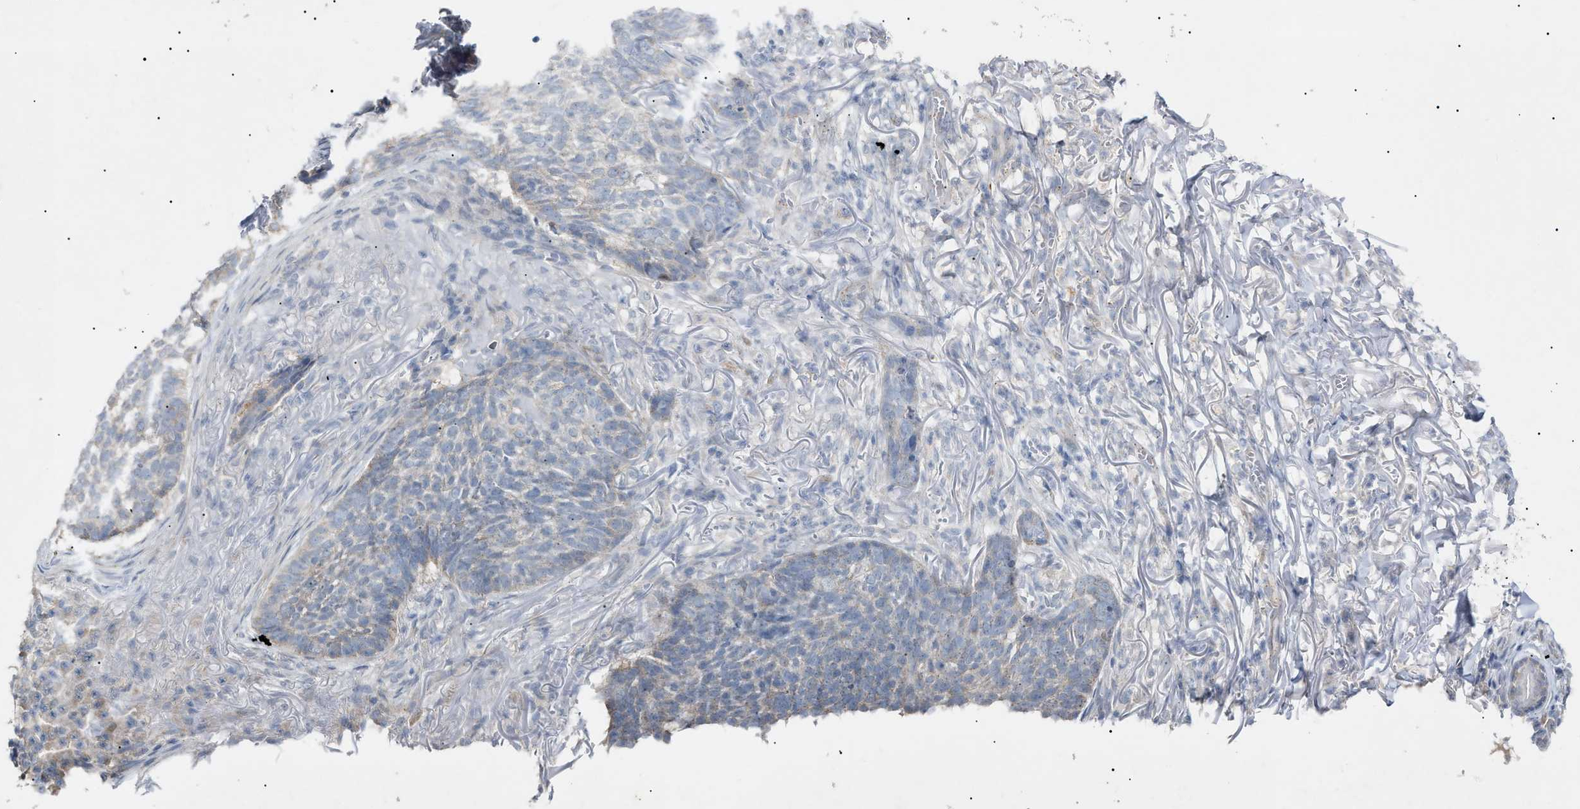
{"staining": {"intensity": "negative", "quantity": "none", "location": "none"}, "tissue": "skin cancer", "cell_type": "Tumor cells", "image_type": "cancer", "snomed": [{"axis": "morphology", "description": "Basal cell carcinoma"}, {"axis": "topography", "description": "Skin"}], "caption": "Tumor cells show no significant positivity in skin cancer. (DAB (3,3'-diaminobenzidine) IHC with hematoxylin counter stain).", "gene": "SLC25A31", "patient": {"sex": "male", "age": 85}}